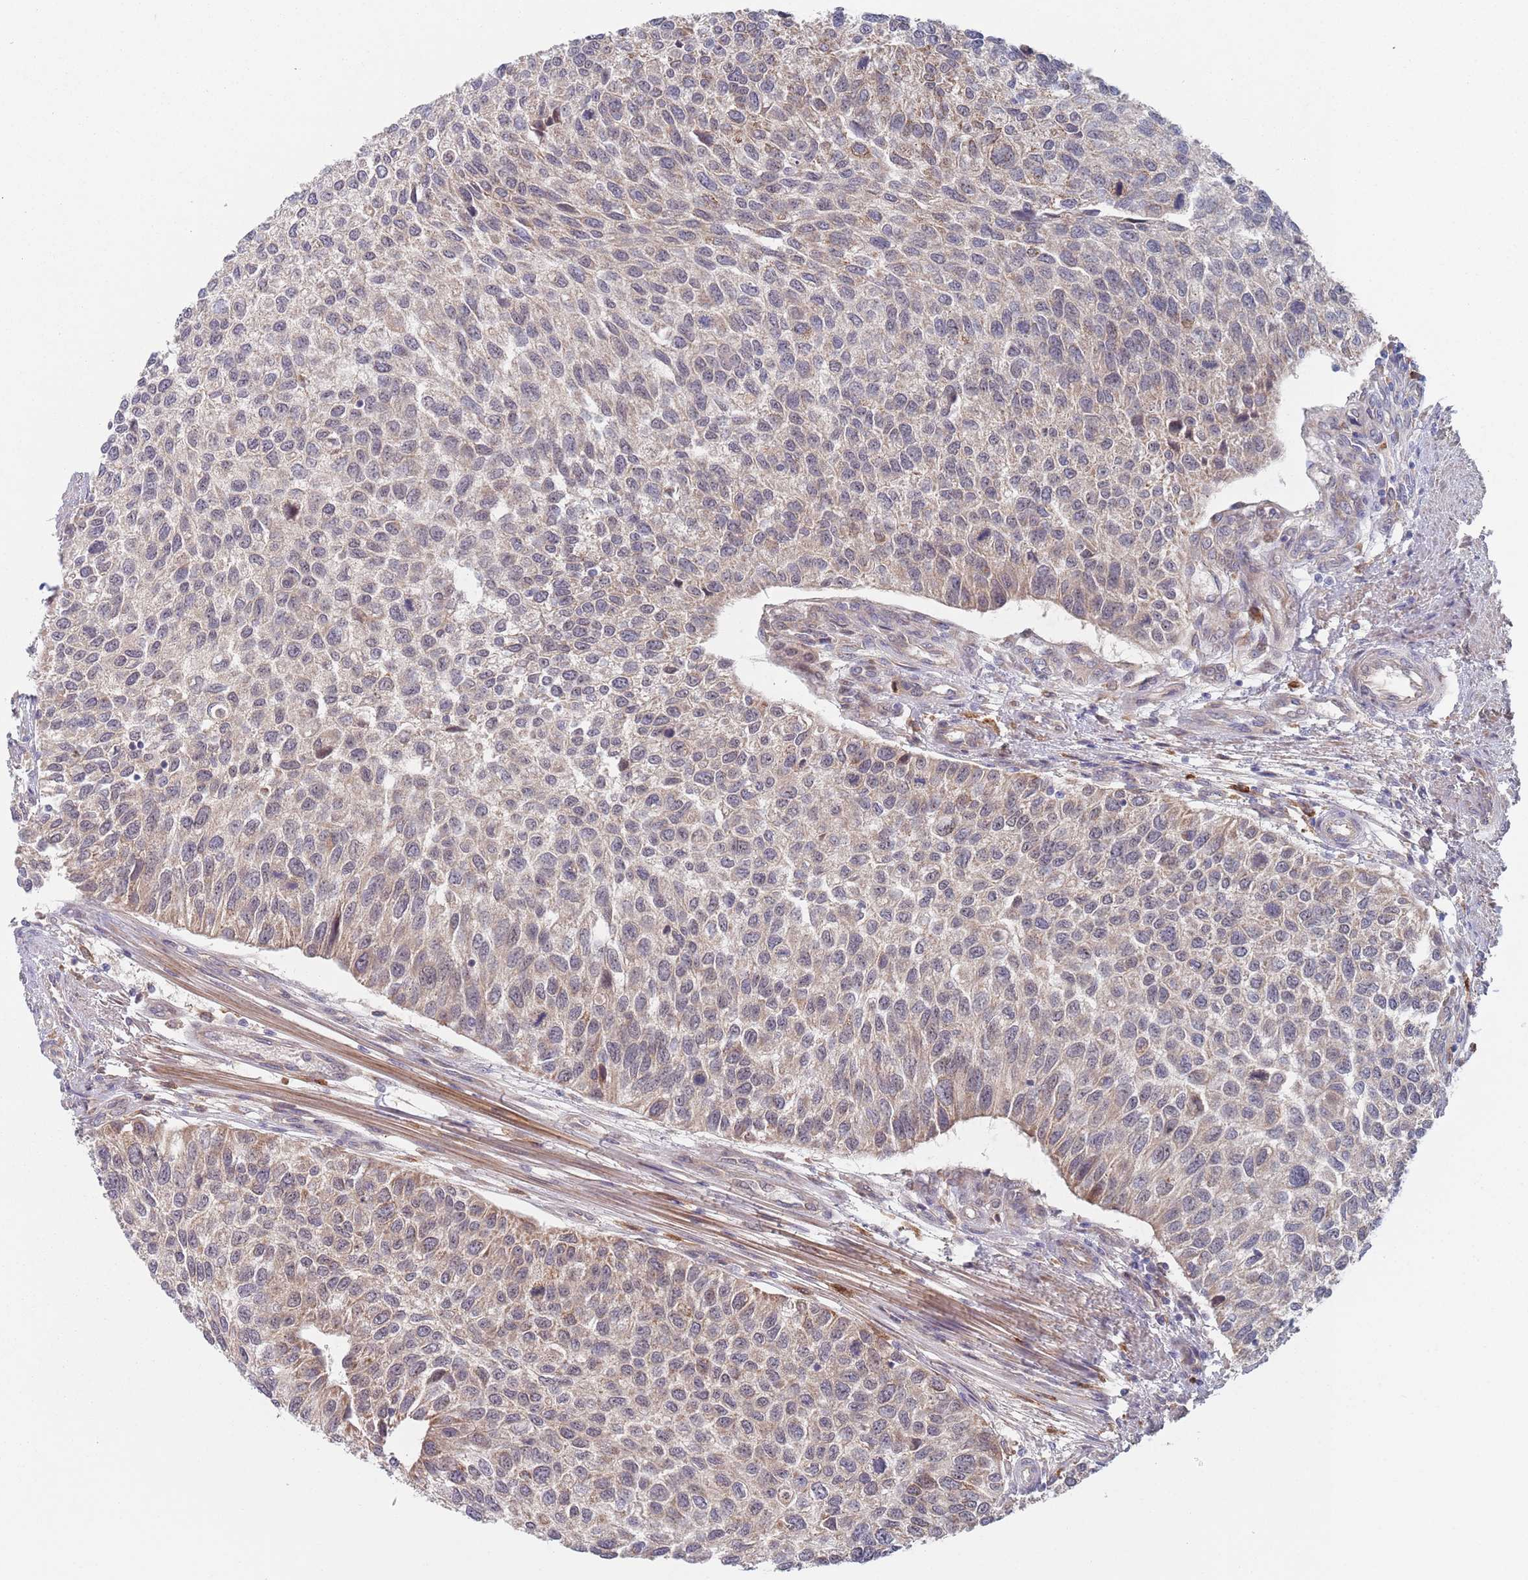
{"staining": {"intensity": "weak", "quantity": "25%-75%", "location": "cytoplasmic/membranous"}, "tissue": "urothelial cancer", "cell_type": "Tumor cells", "image_type": "cancer", "snomed": [{"axis": "morphology", "description": "Urothelial carcinoma, NOS"}, {"axis": "topography", "description": "Urinary bladder"}], "caption": "Immunohistochemistry (IHC) micrograph of neoplastic tissue: transitional cell carcinoma stained using immunohistochemistry shows low levels of weak protein expression localized specifically in the cytoplasmic/membranous of tumor cells, appearing as a cytoplasmic/membranous brown color.", "gene": "ZNF140", "patient": {"sex": "male", "age": 55}}